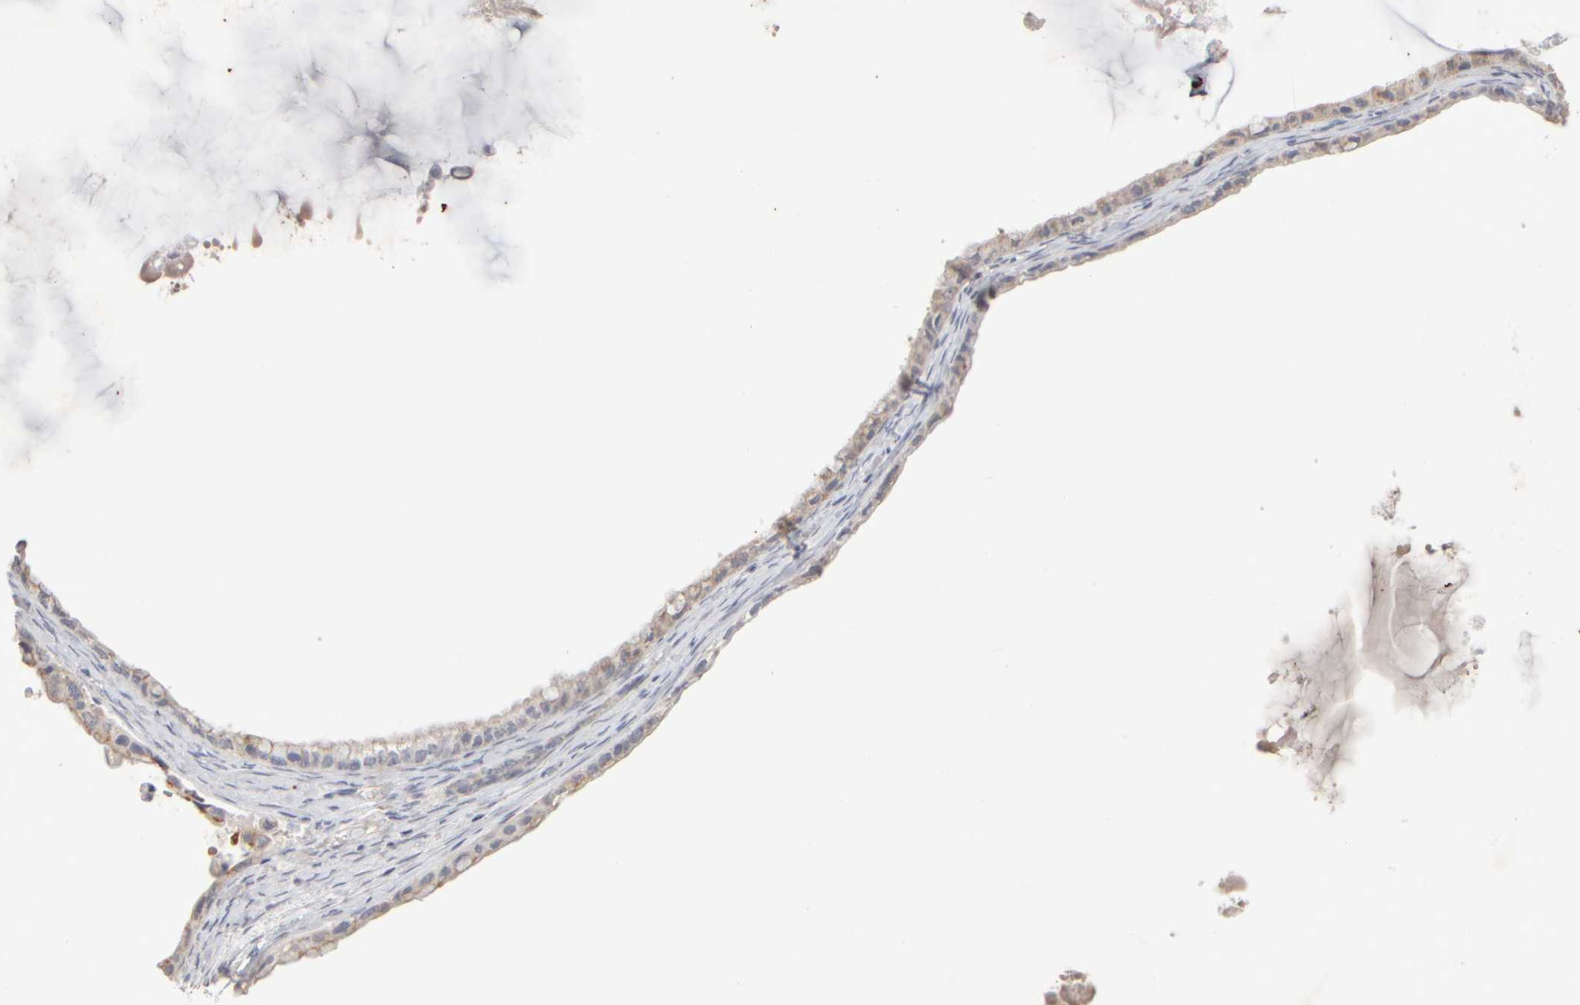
{"staining": {"intensity": "weak", "quantity": "<25%", "location": "cytoplasmic/membranous"}, "tissue": "ovarian cancer", "cell_type": "Tumor cells", "image_type": "cancer", "snomed": [{"axis": "morphology", "description": "Cystadenocarcinoma, mucinous, NOS"}, {"axis": "topography", "description": "Ovary"}], "caption": "Protein analysis of ovarian mucinous cystadenocarcinoma reveals no significant staining in tumor cells.", "gene": "ZNF112", "patient": {"sex": "female", "age": 80}}